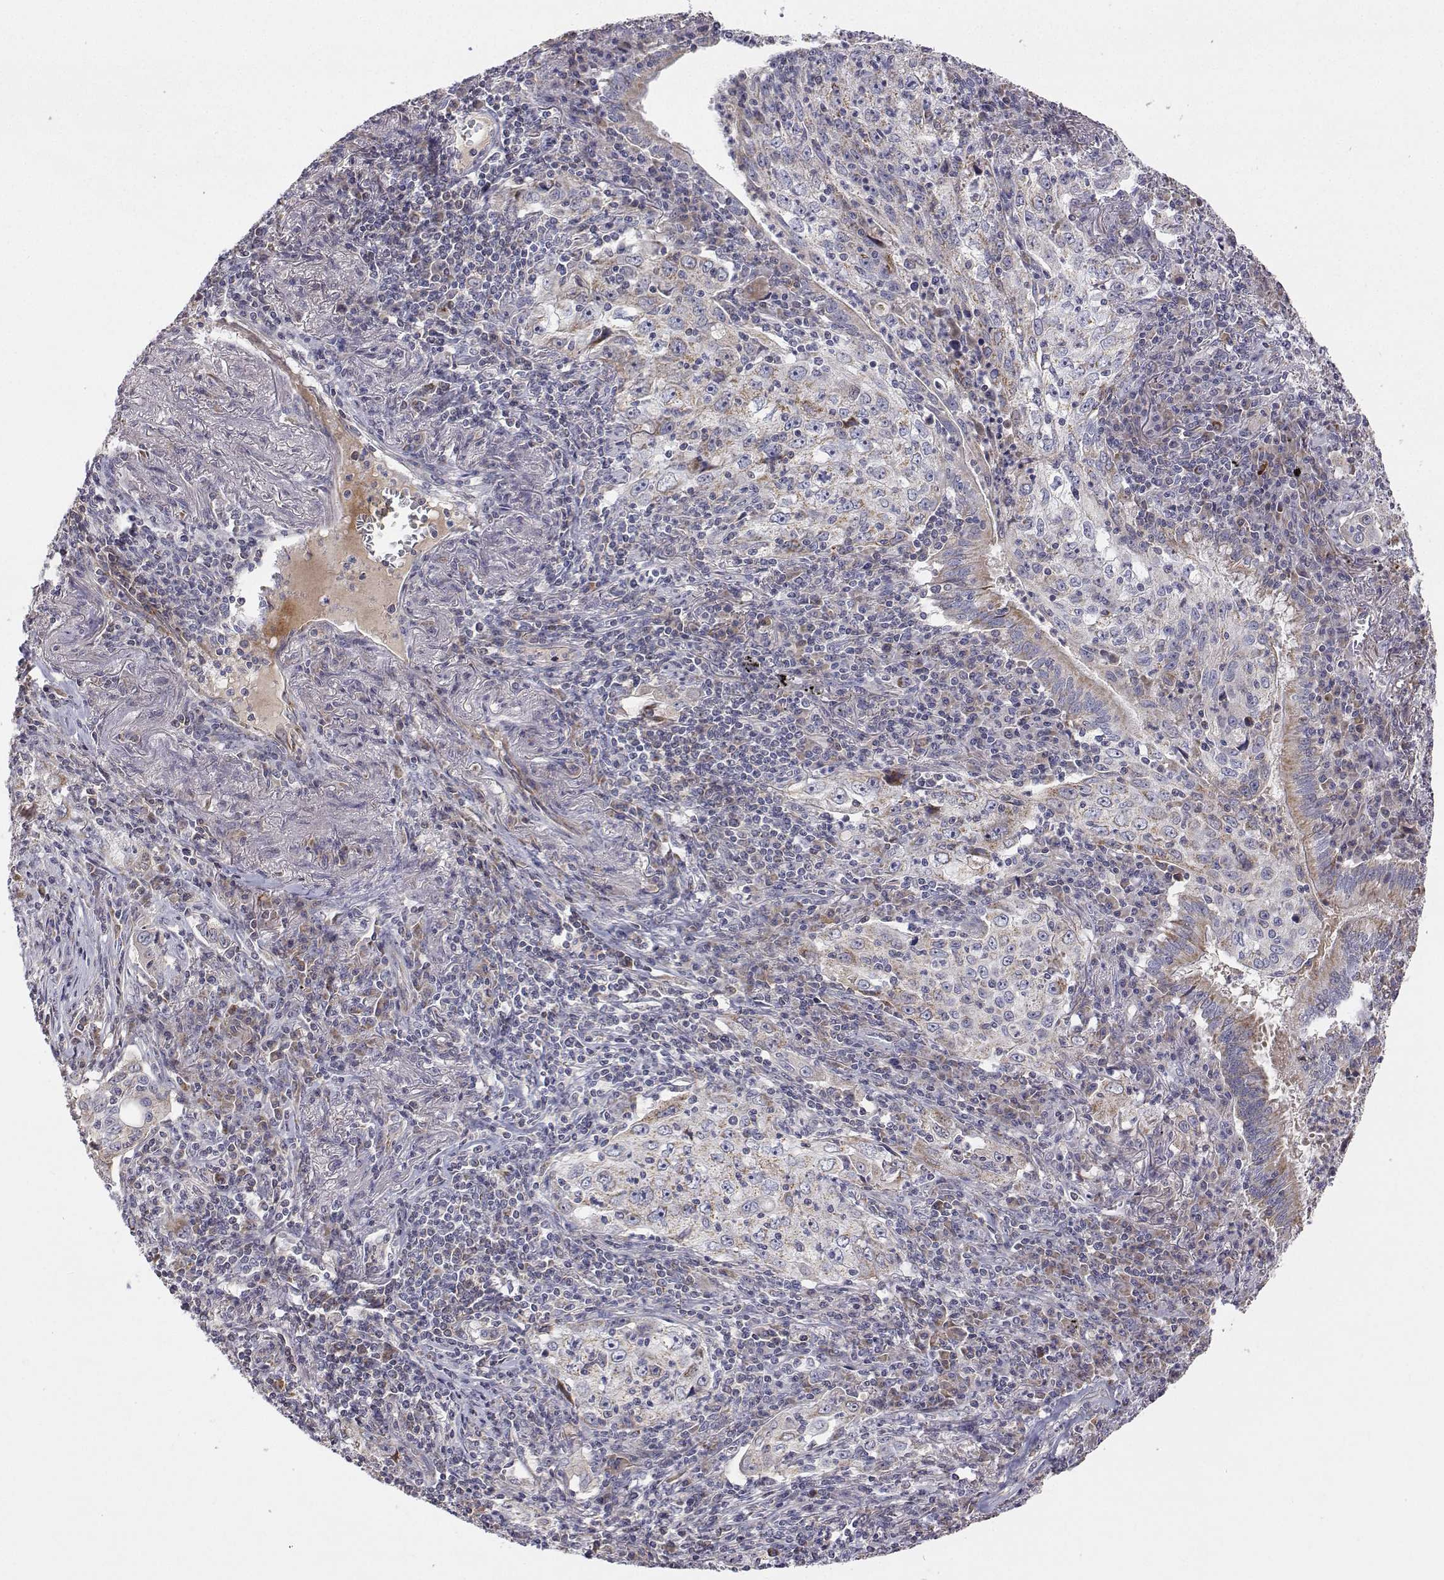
{"staining": {"intensity": "weak", "quantity": "<25%", "location": "cytoplasmic/membranous"}, "tissue": "lung cancer", "cell_type": "Tumor cells", "image_type": "cancer", "snomed": [{"axis": "morphology", "description": "Squamous cell carcinoma, NOS"}, {"axis": "topography", "description": "Lung"}], "caption": "Tumor cells are negative for brown protein staining in lung squamous cell carcinoma.", "gene": "MRPL3", "patient": {"sex": "male", "age": 71}}